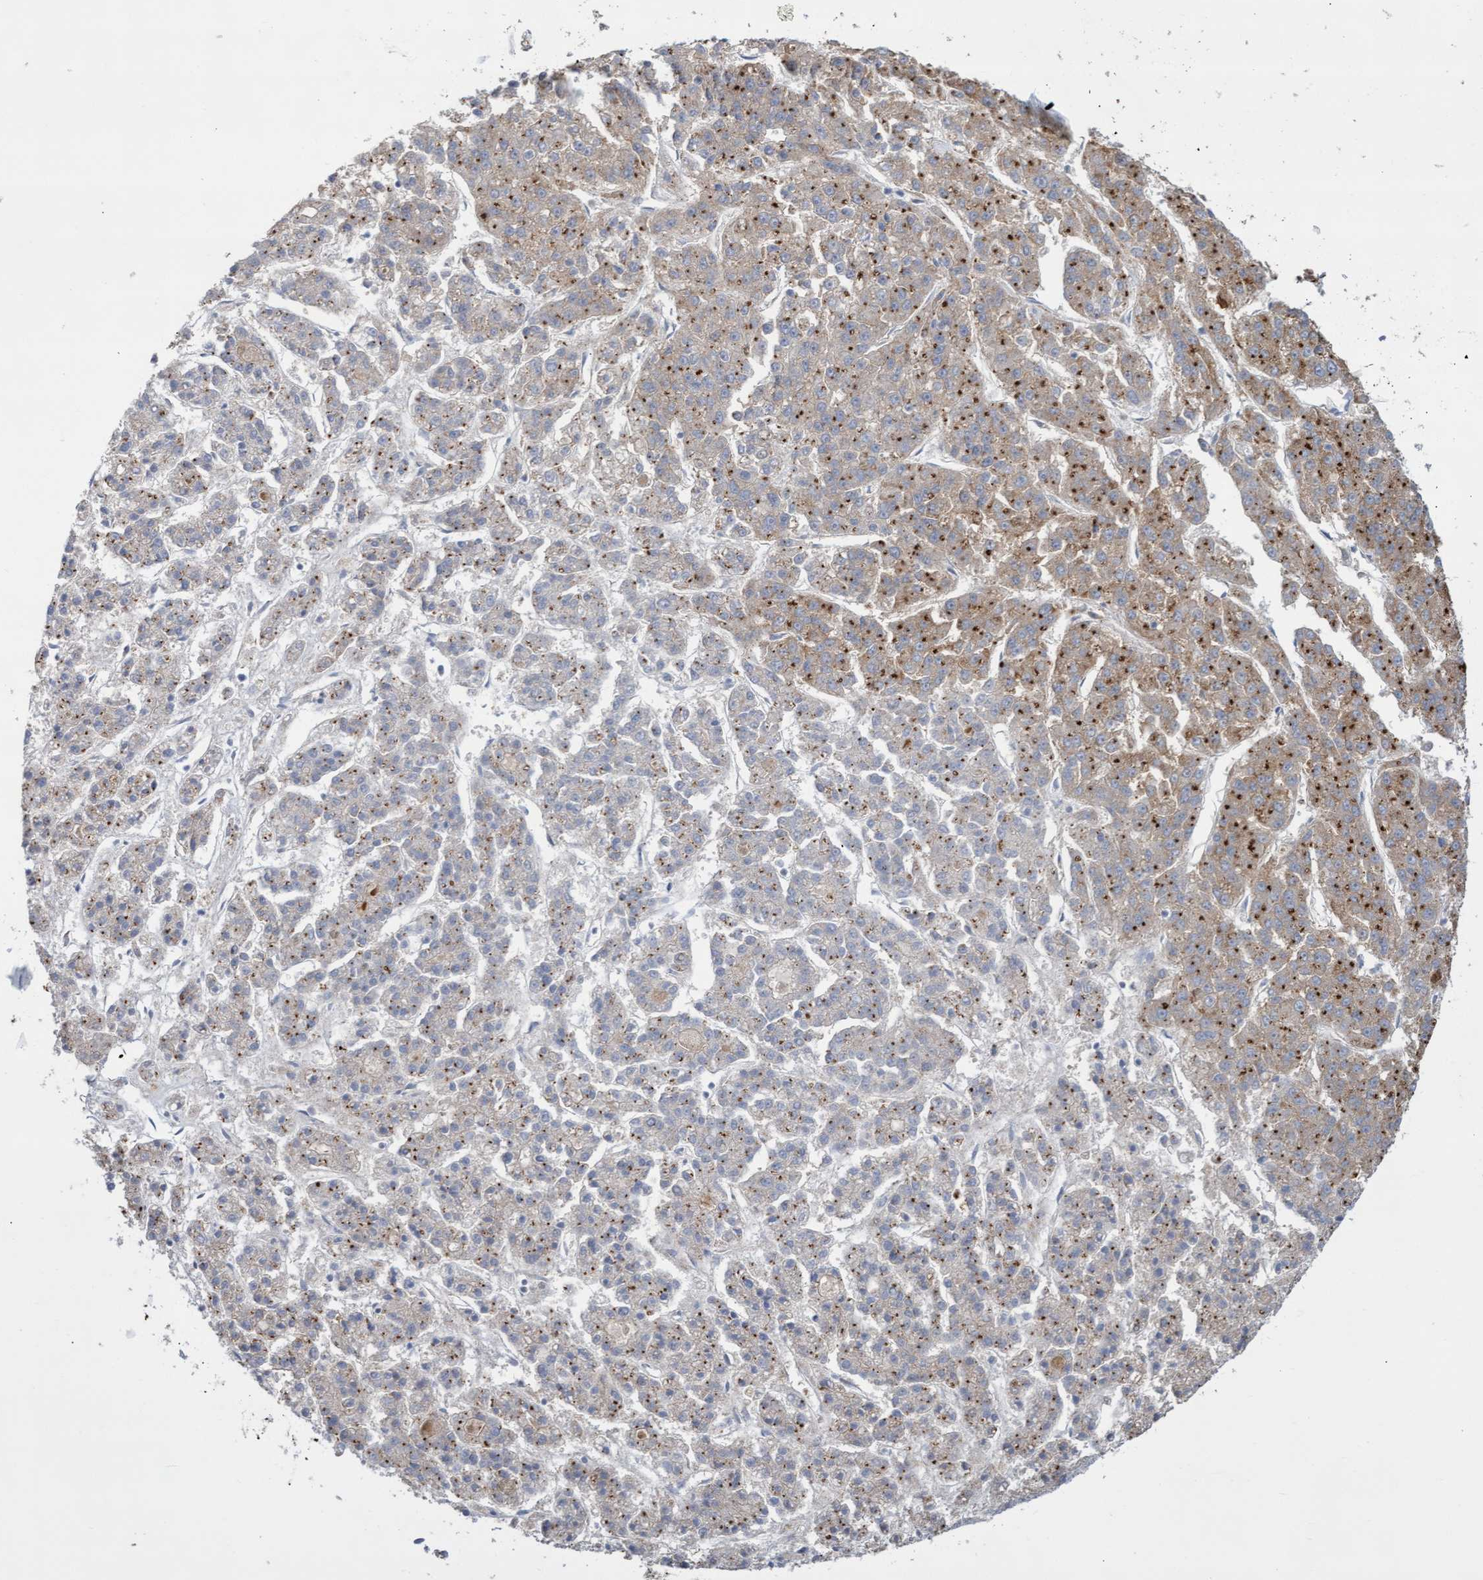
{"staining": {"intensity": "moderate", "quantity": ">75%", "location": "cytoplasmic/membranous"}, "tissue": "liver cancer", "cell_type": "Tumor cells", "image_type": "cancer", "snomed": [{"axis": "morphology", "description": "Carcinoma, Hepatocellular, NOS"}, {"axis": "topography", "description": "Liver"}], "caption": "Moderate cytoplasmic/membranous staining for a protein is present in about >75% of tumor cells of liver cancer using immunohistochemistry.", "gene": "ABCF2", "patient": {"sex": "male", "age": 70}}